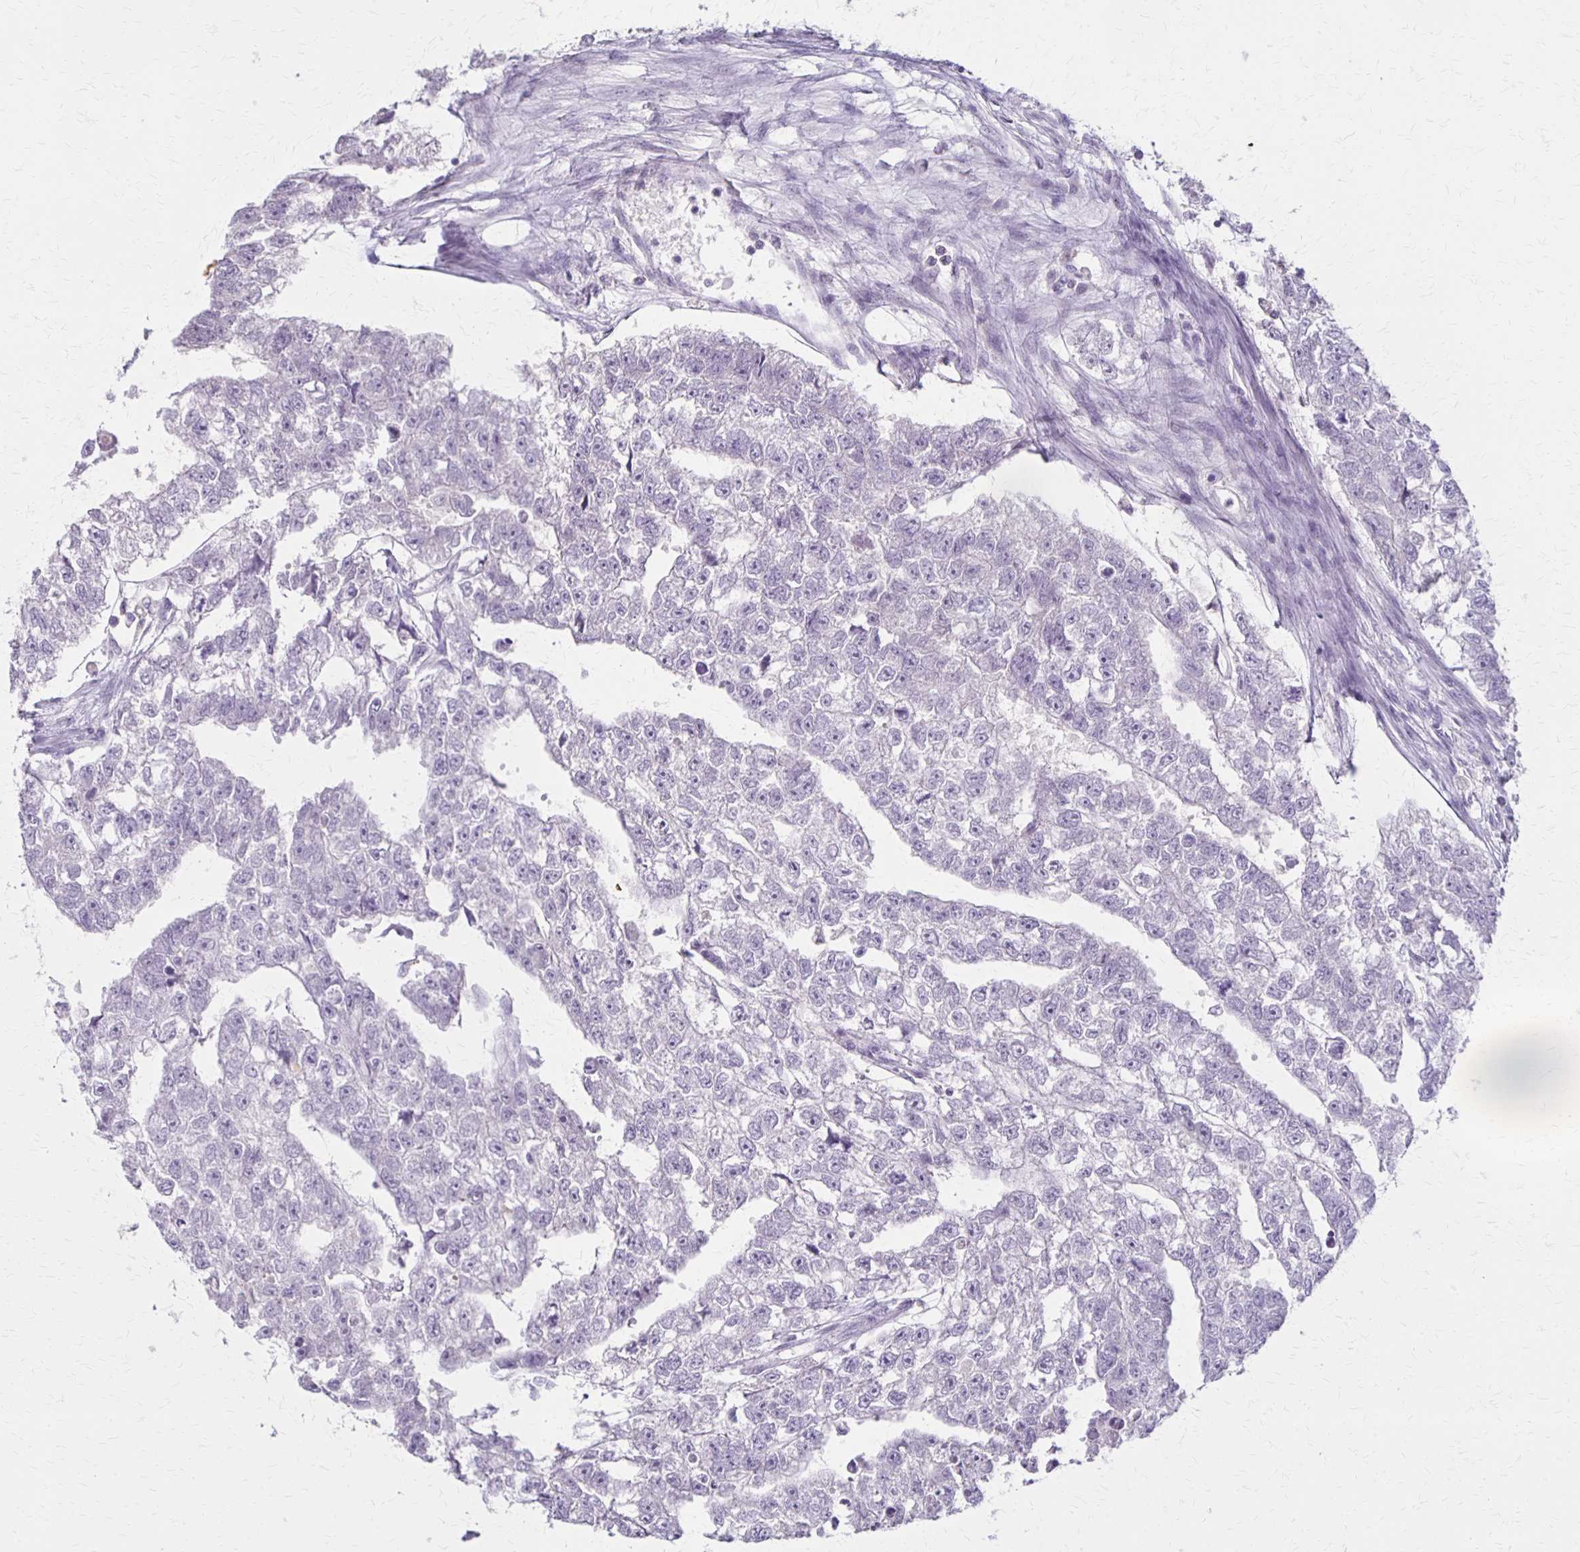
{"staining": {"intensity": "negative", "quantity": "none", "location": "none"}, "tissue": "testis cancer", "cell_type": "Tumor cells", "image_type": "cancer", "snomed": [{"axis": "morphology", "description": "Carcinoma, Embryonal, NOS"}, {"axis": "morphology", "description": "Teratoma, malignant, NOS"}, {"axis": "topography", "description": "Testis"}], "caption": "Immunohistochemistry histopathology image of human testis cancer (malignant teratoma) stained for a protein (brown), which reveals no positivity in tumor cells.", "gene": "SLC35E2B", "patient": {"sex": "male", "age": 44}}